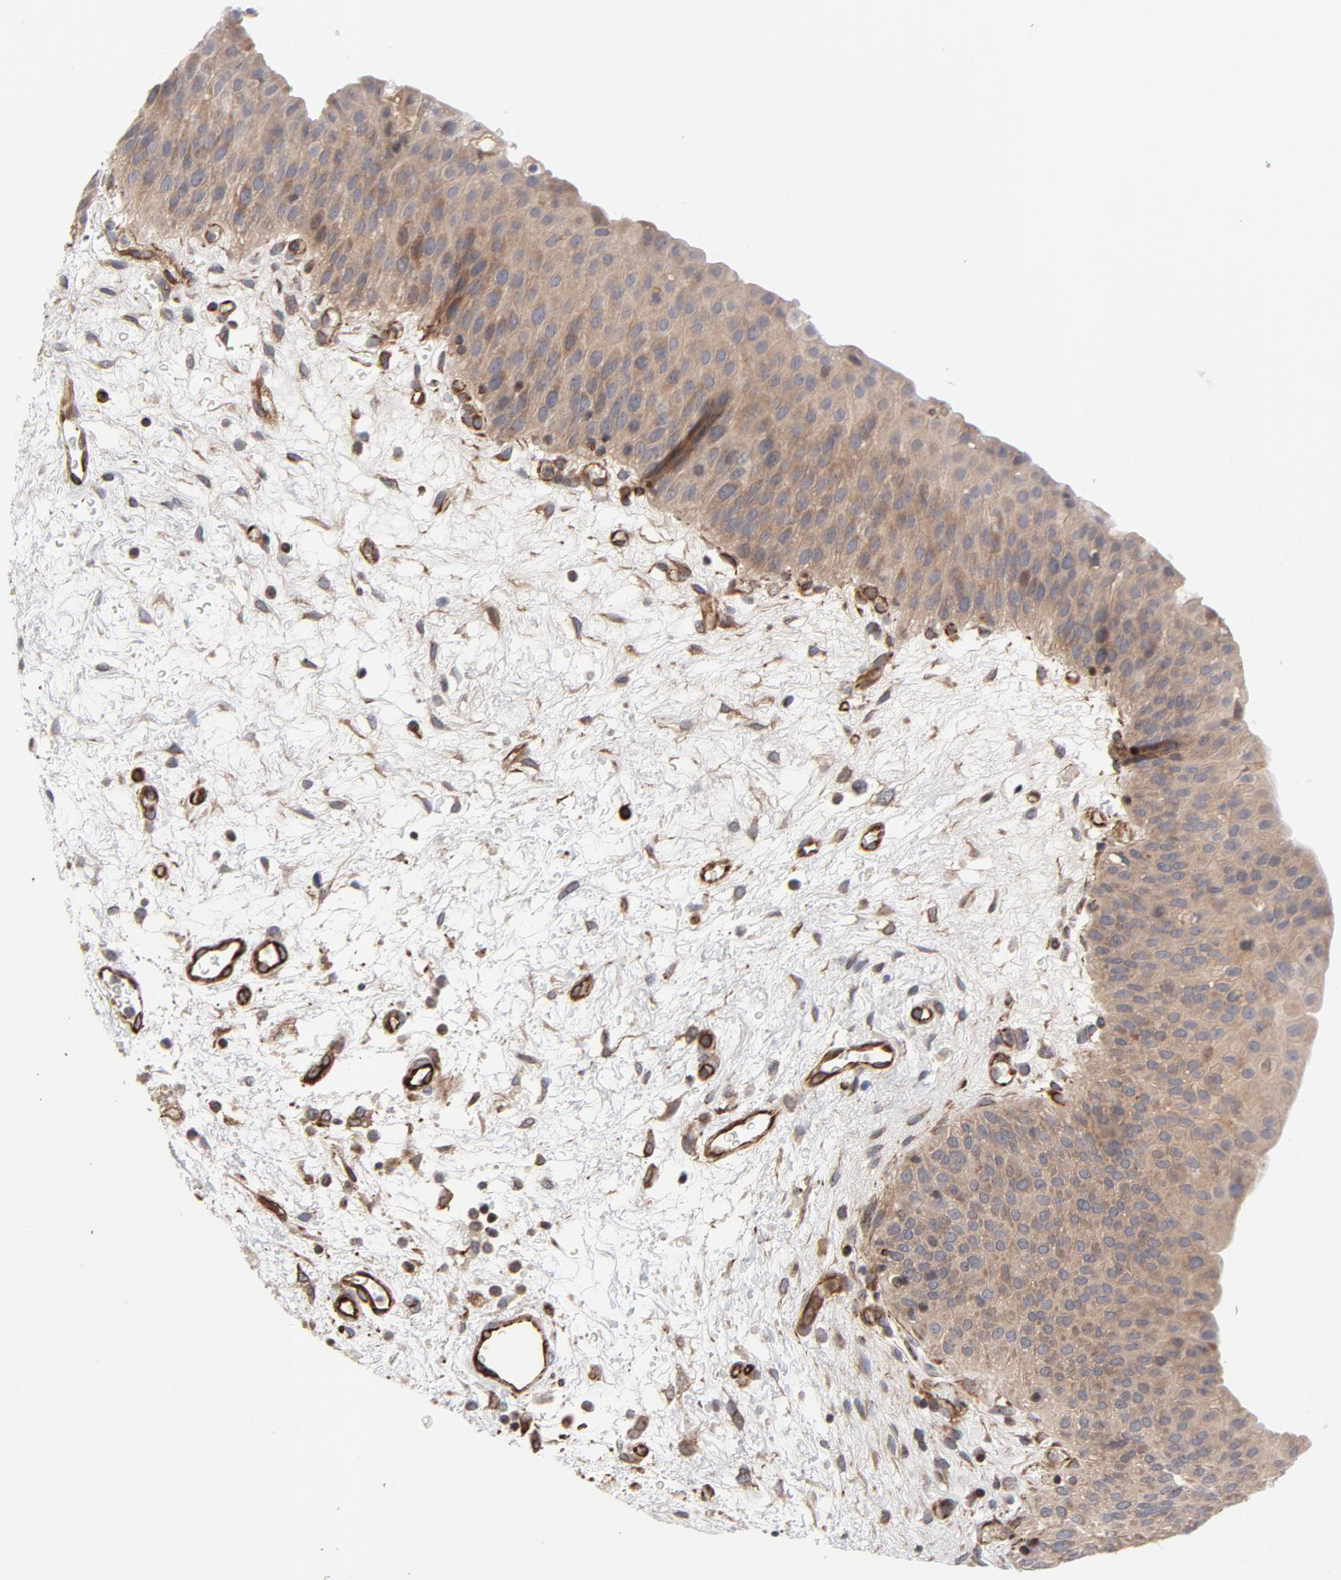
{"staining": {"intensity": "weak", "quantity": ">75%", "location": "cytoplasmic/membranous"}, "tissue": "urinary bladder", "cell_type": "Urothelial cells", "image_type": "normal", "snomed": [{"axis": "morphology", "description": "Normal tissue, NOS"}, {"axis": "morphology", "description": "Dysplasia, NOS"}, {"axis": "topography", "description": "Urinary bladder"}], "caption": "An IHC histopathology image of normal tissue is shown. Protein staining in brown shows weak cytoplasmic/membranous positivity in urinary bladder within urothelial cells.", "gene": "DNAAF2", "patient": {"sex": "male", "age": 35}}